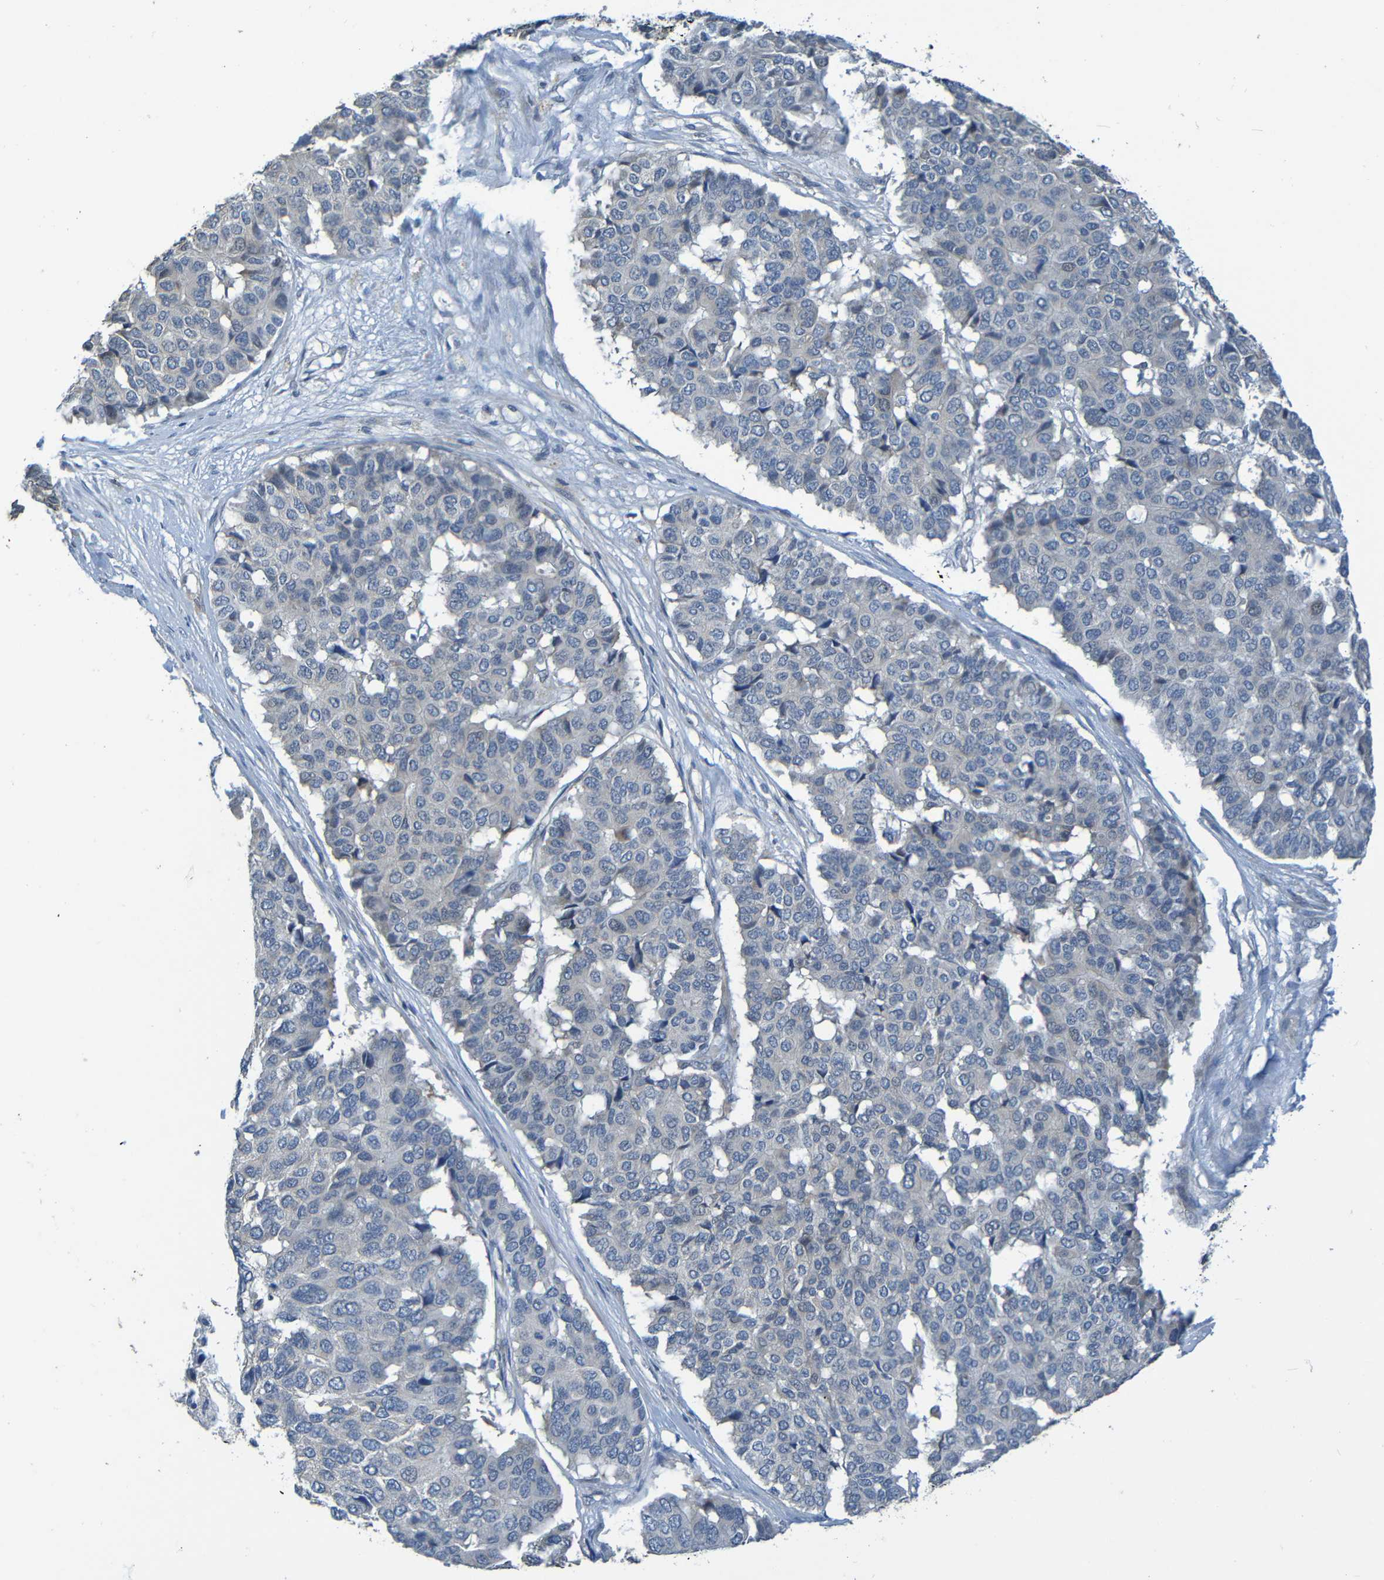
{"staining": {"intensity": "negative", "quantity": "none", "location": "none"}, "tissue": "pancreatic cancer", "cell_type": "Tumor cells", "image_type": "cancer", "snomed": [{"axis": "morphology", "description": "Adenocarcinoma, NOS"}, {"axis": "topography", "description": "Pancreas"}], "caption": "High power microscopy photomicrograph of an immunohistochemistry (IHC) photomicrograph of pancreatic cancer (adenocarcinoma), revealing no significant staining in tumor cells.", "gene": "CYP4F2", "patient": {"sex": "male", "age": 50}}